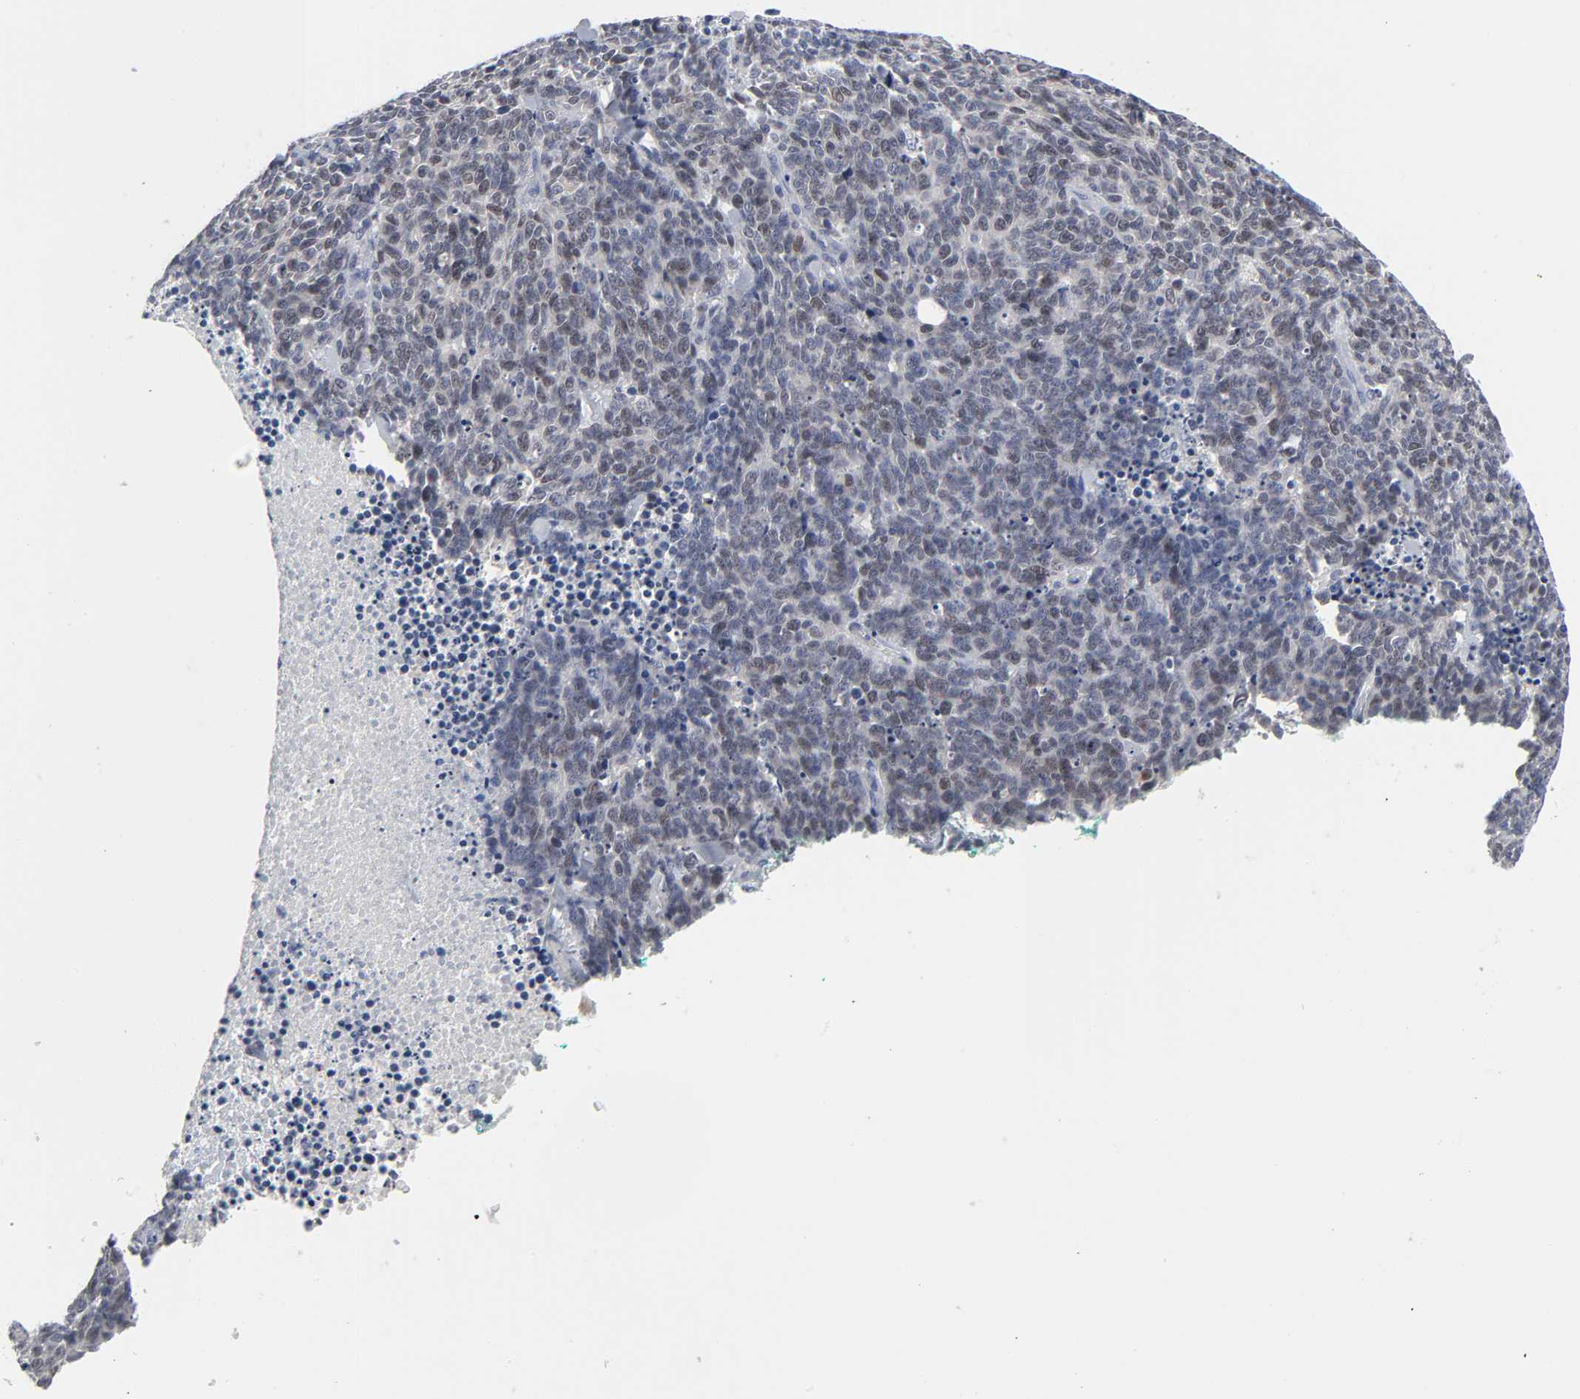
{"staining": {"intensity": "weak", "quantity": ">75%", "location": "nuclear"}, "tissue": "lung cancer", "cell_type": "Tumor cells", "image_type": "cancer", "snomed": [{"axis": "morphology", "description": "Neoplasm, malignant, NOS"}, {"axis": "topography", "description": "Lung"}], "caption": "A brown stain labels weak nuclear expression of a protein in neoplasm (malignant) (lung) tumor cells. (Brightfield microscopy of DAB IHC at high magnification).", "gene": "SALL2", "patient": {"sex": "female", "age": 58}}